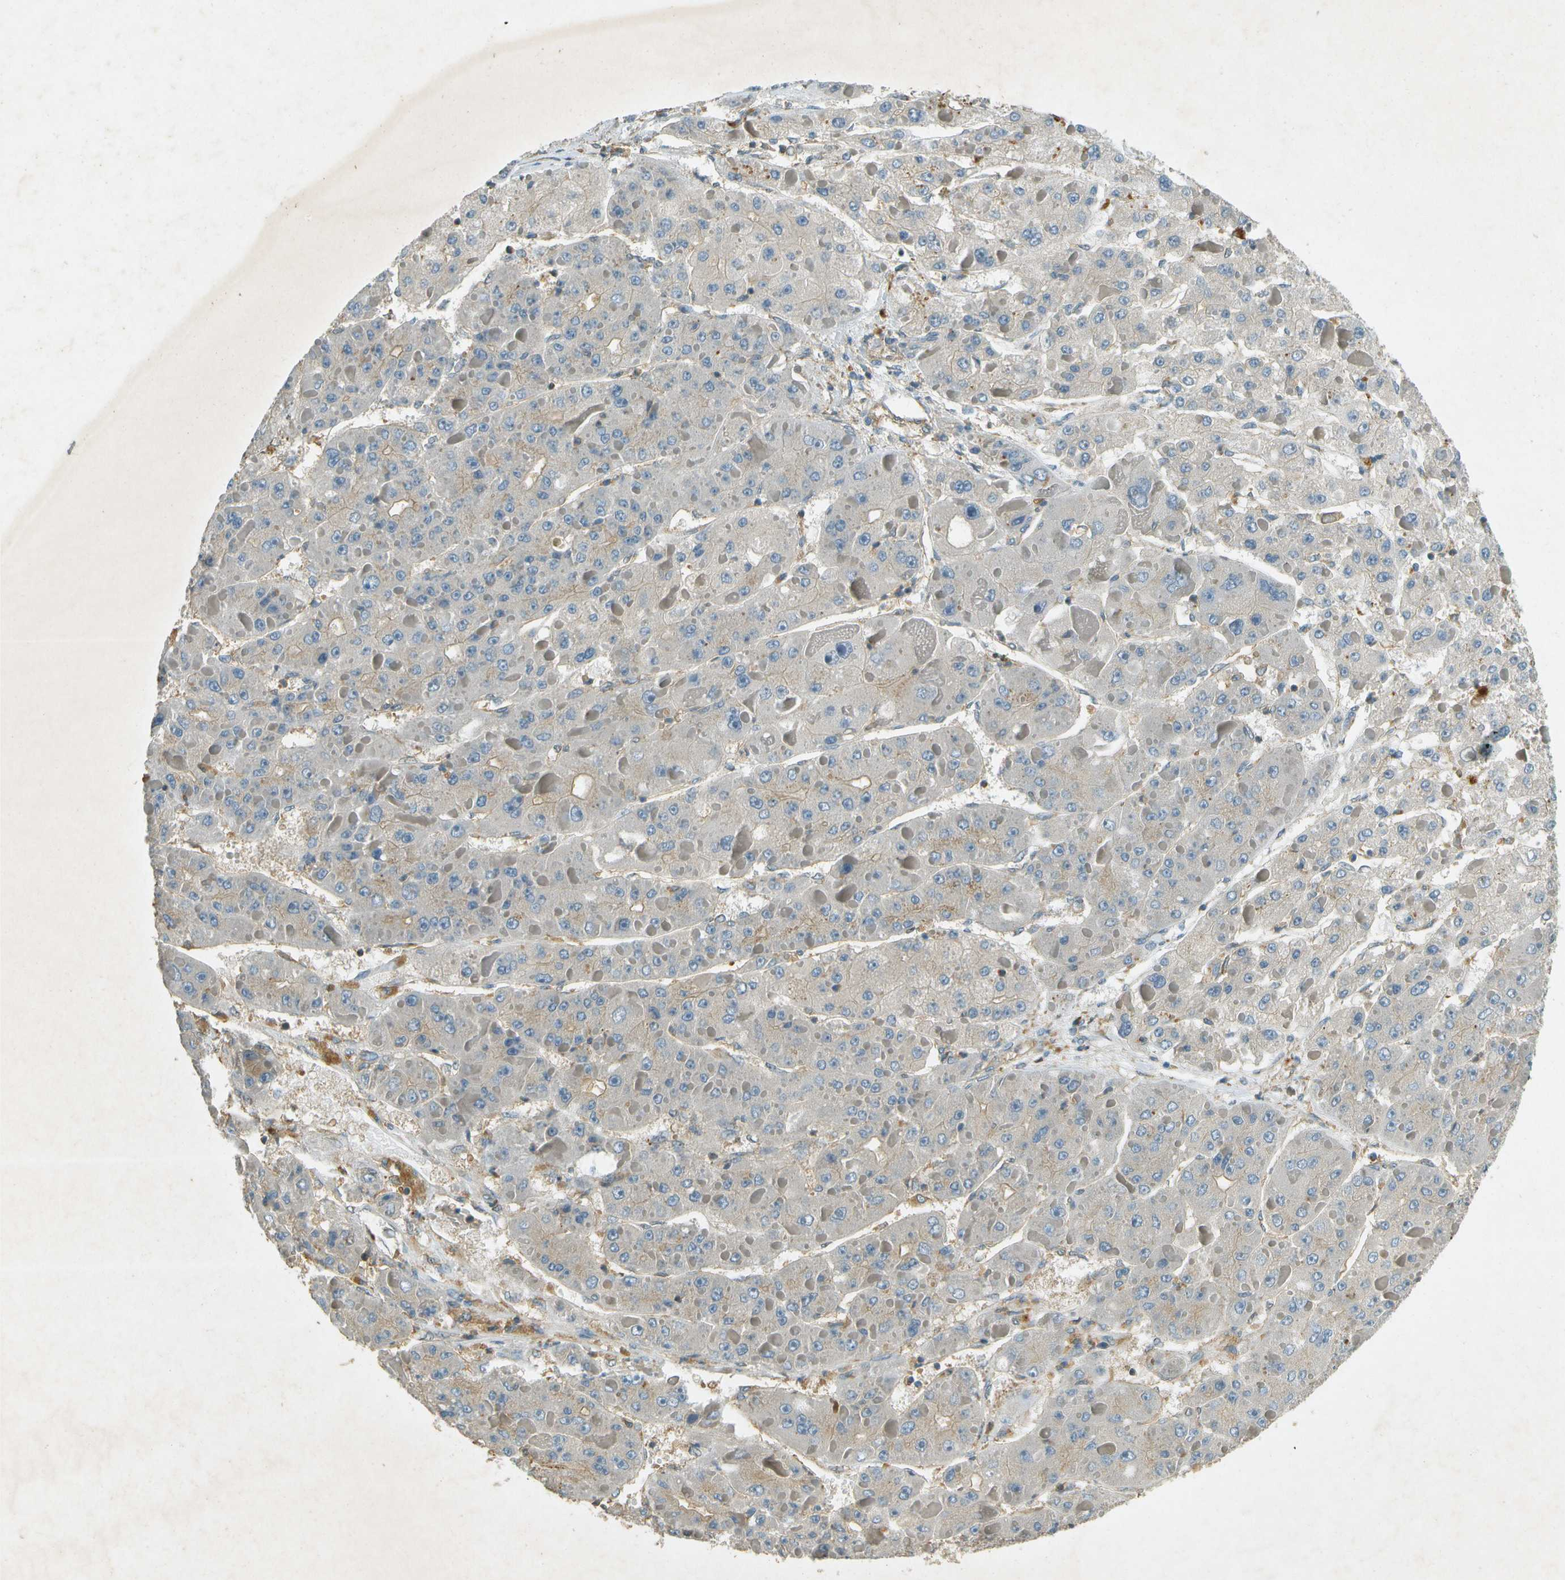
{"staining": {"intensity": "negative", "quantity": "none", "location": "none"}, "tissue": "liver cancer", "cell_type": "Tumor cells", "image_type": "cancer", "snomed": [{"axis": "morphology", "description": "Carcinoma, Hepatocellular, NOS"}, {"axis": "topography", "description": "Liver"}], "caption": "High magnification brightfield microscopy of liver hepatocellular carcinoma stained with DAB (brown) and counterstained with hematoxylin (blue): tumor cells show no significant expression. The staining is performed using DAB brown chromogen with nuclei counter-stained in using hematoxylin.", "gene": "NUDT4", "patient": {"sex": "female", "age": 73}}